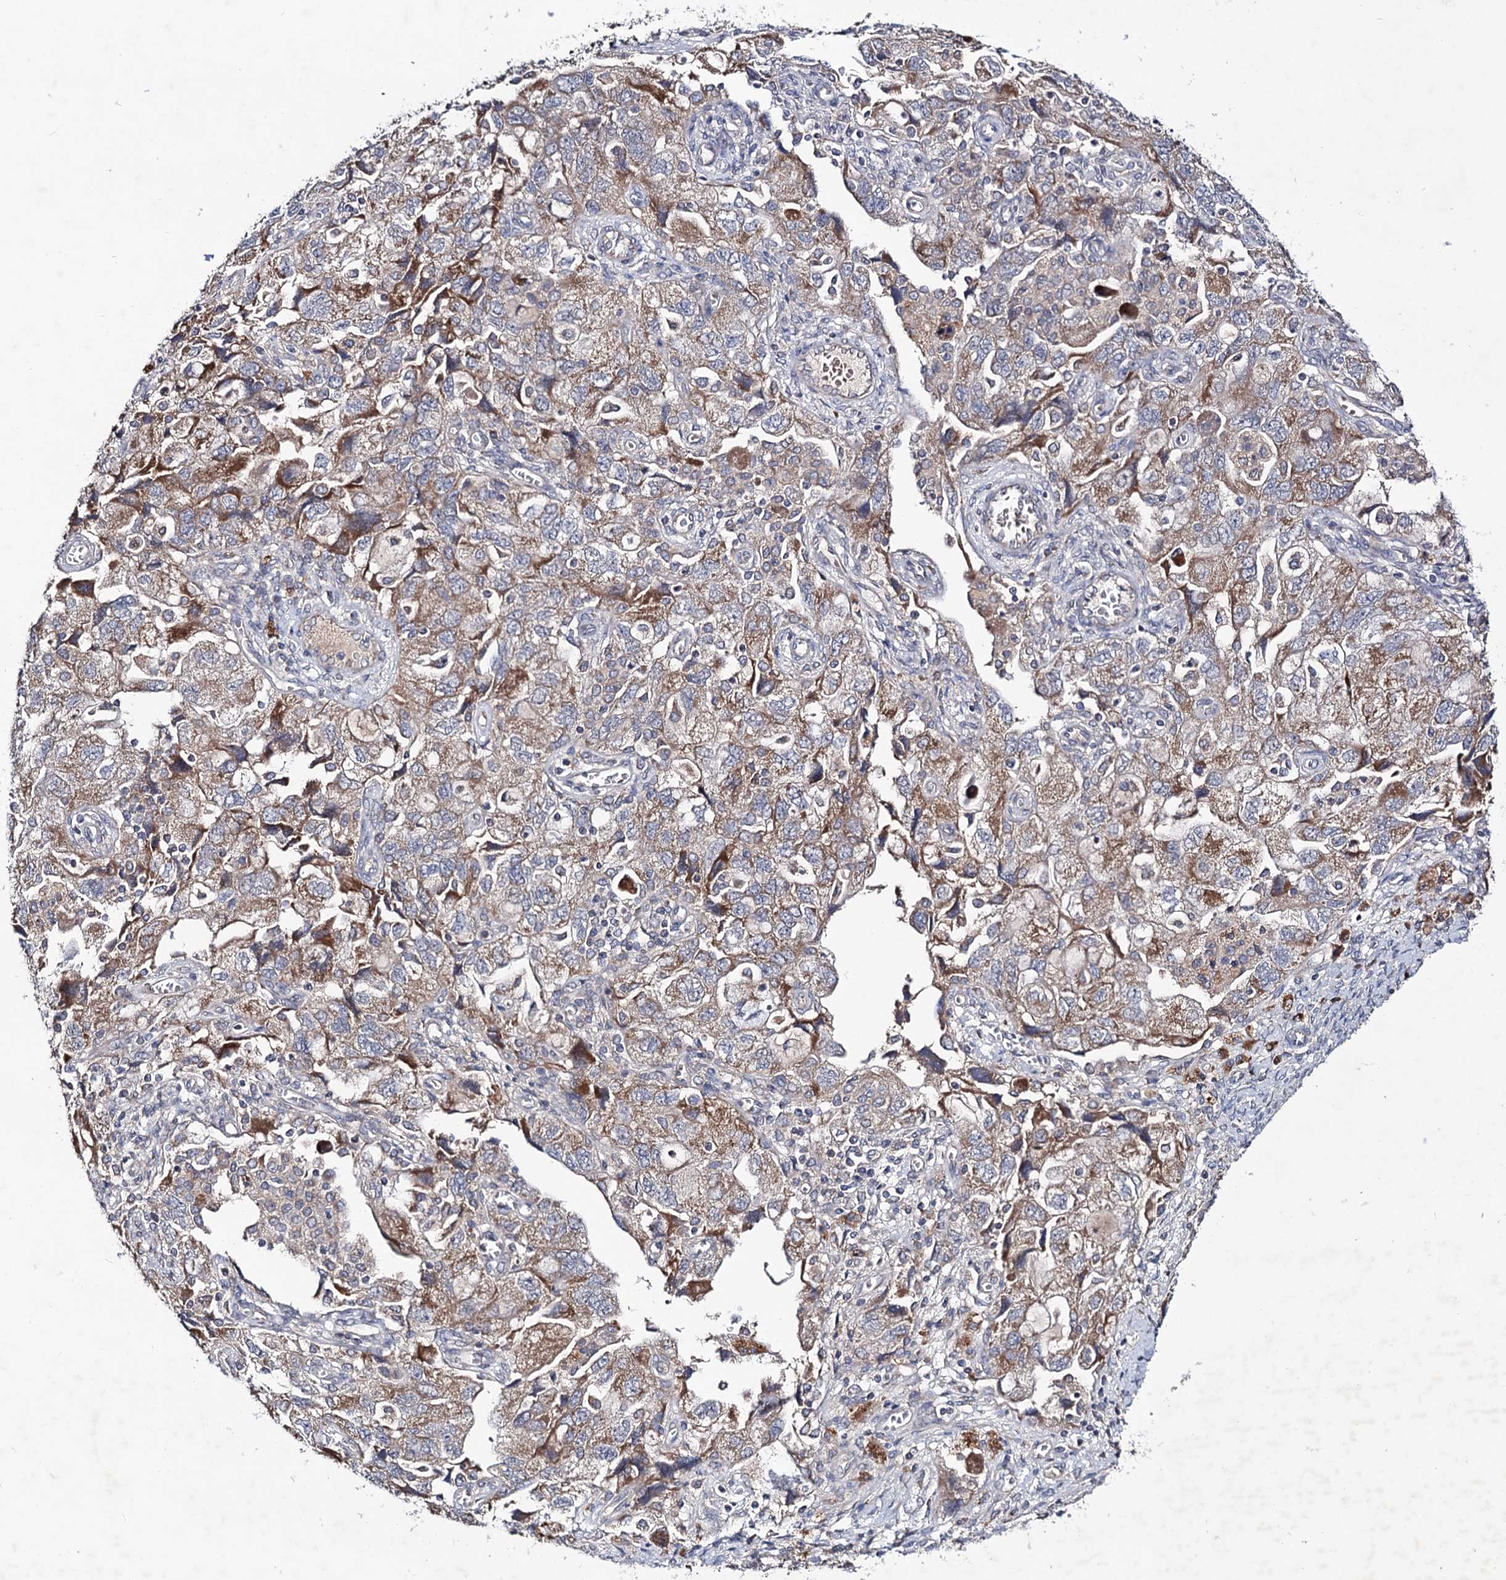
{"staining": {"intensity": "moderate", "quantity": "25%-75%", "location": "cytoplasmic/membranous"}, "tissue": "ovarian cancer", "cell_type": "Tumor cells", "image_type": "cancer", "snomed": [{"axis": "morphology", "description": "Carcinoma, NOS"}, {"axis": "morphology", "description": "Cystadenocarcinoma, serous, NOS"}, {"axis": "topography", "description": "Ovary"}], "caption": "Tumor cells exhibit medium levels of moderate cytoplasmic/membranous positivity in about 25%-75% of cells in human carcinoma (ovarian). (IHC, brightfield microscopy, high magnification).", "gene": "VPS37D", "patient": {"sex": "female", "age": 69}}